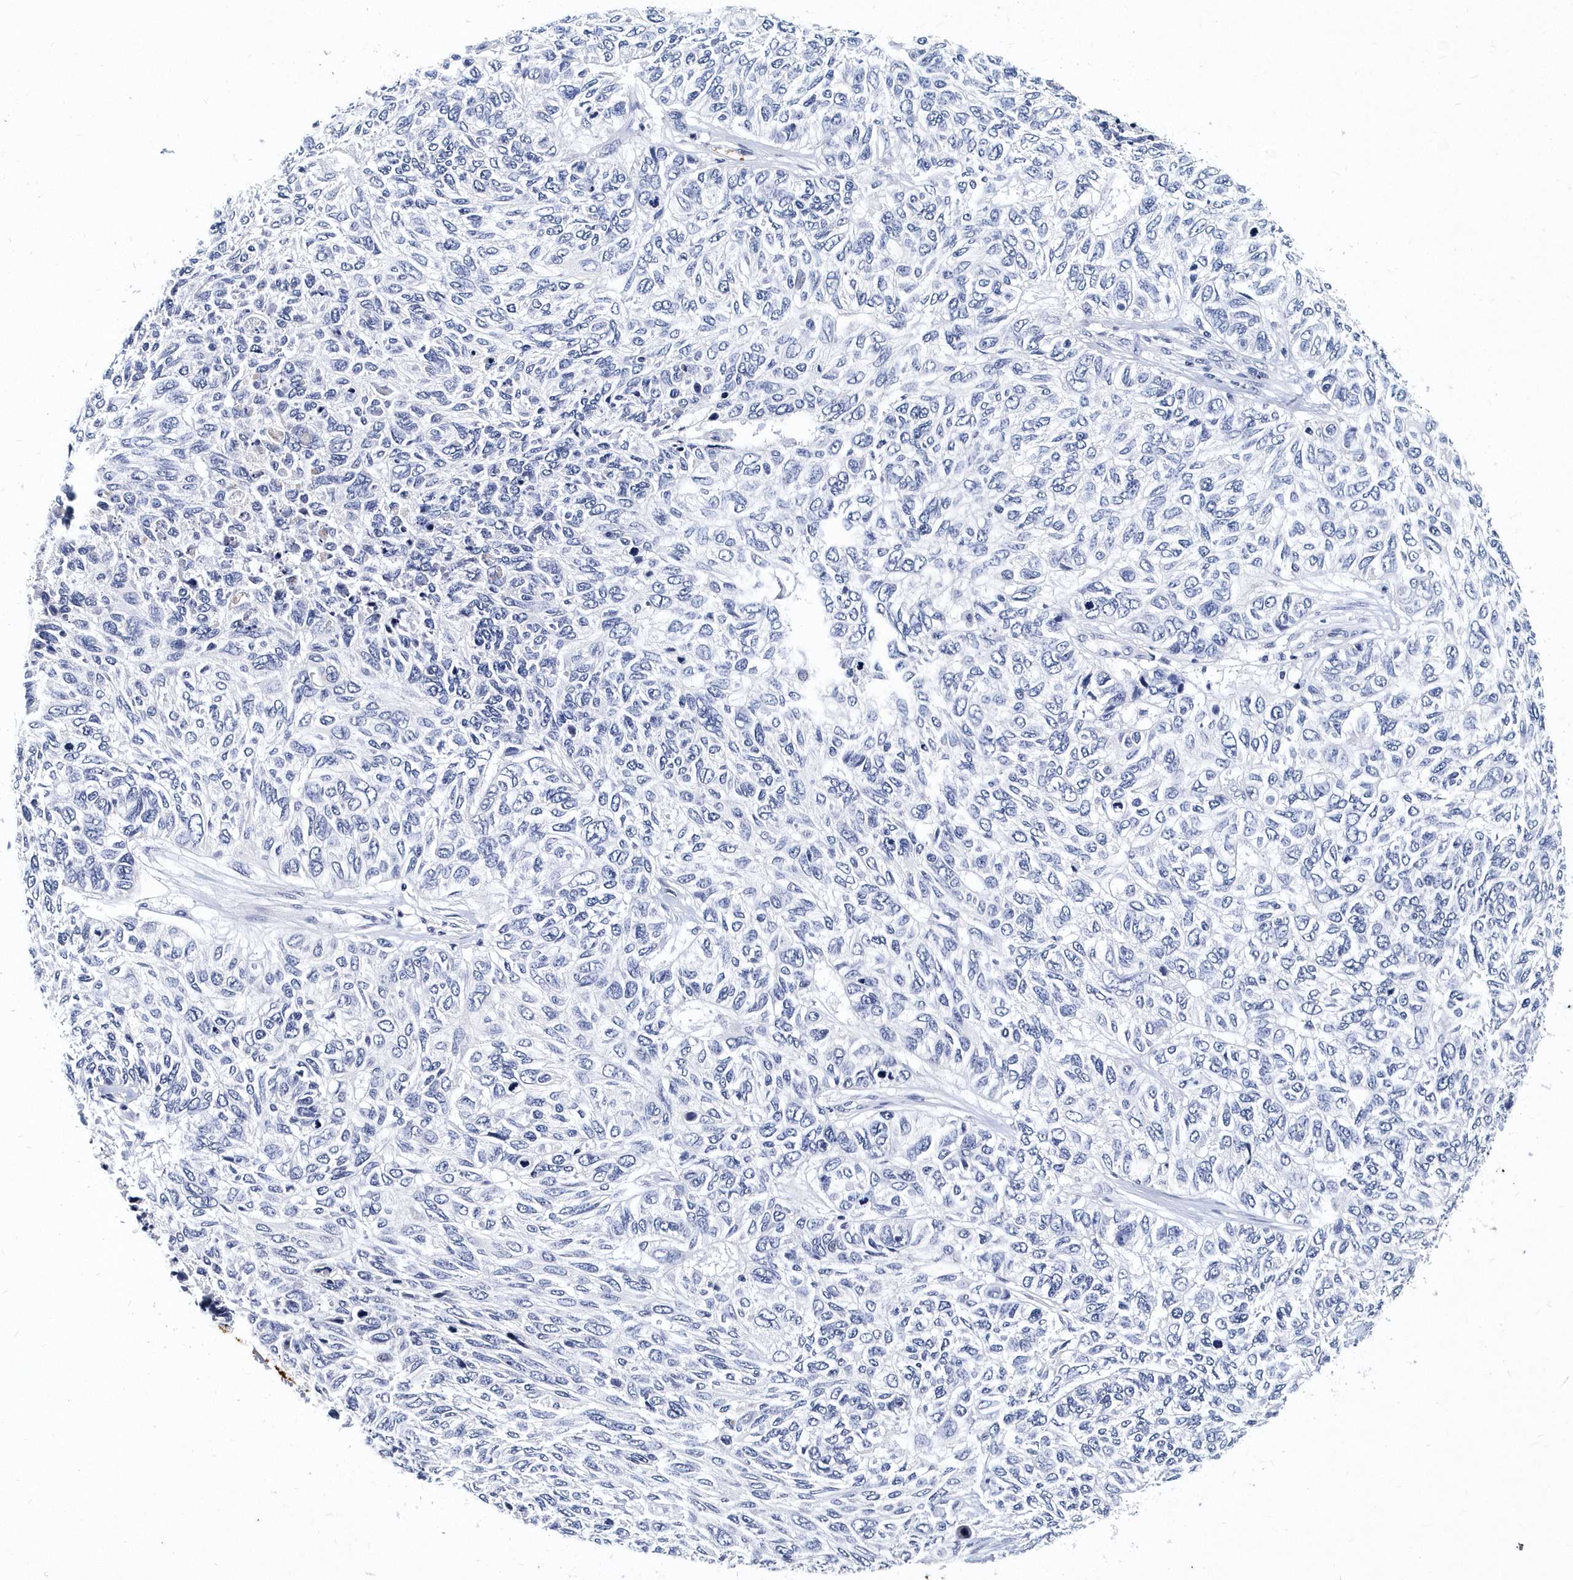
{"staining": {"intensity": "negative", "quantity": "none", "location": "none"}, "tissue": "skin cancer", "cell_type": "Tumor cells", "image_type": "cancer", "snomed": [{"axis": "morphology", "description": "Basal cell carcinoma"}, {"axis": "topography", "description": "Skin"}], "caption": "DAB (3,3'-diaminobenzidine) immunohistochemical staining of skin basal cell carcinoma demonstrates no significant expression in tumor cells.", "gene": "ITGA2B", "patient": {"sex": "female", "age": 65}}